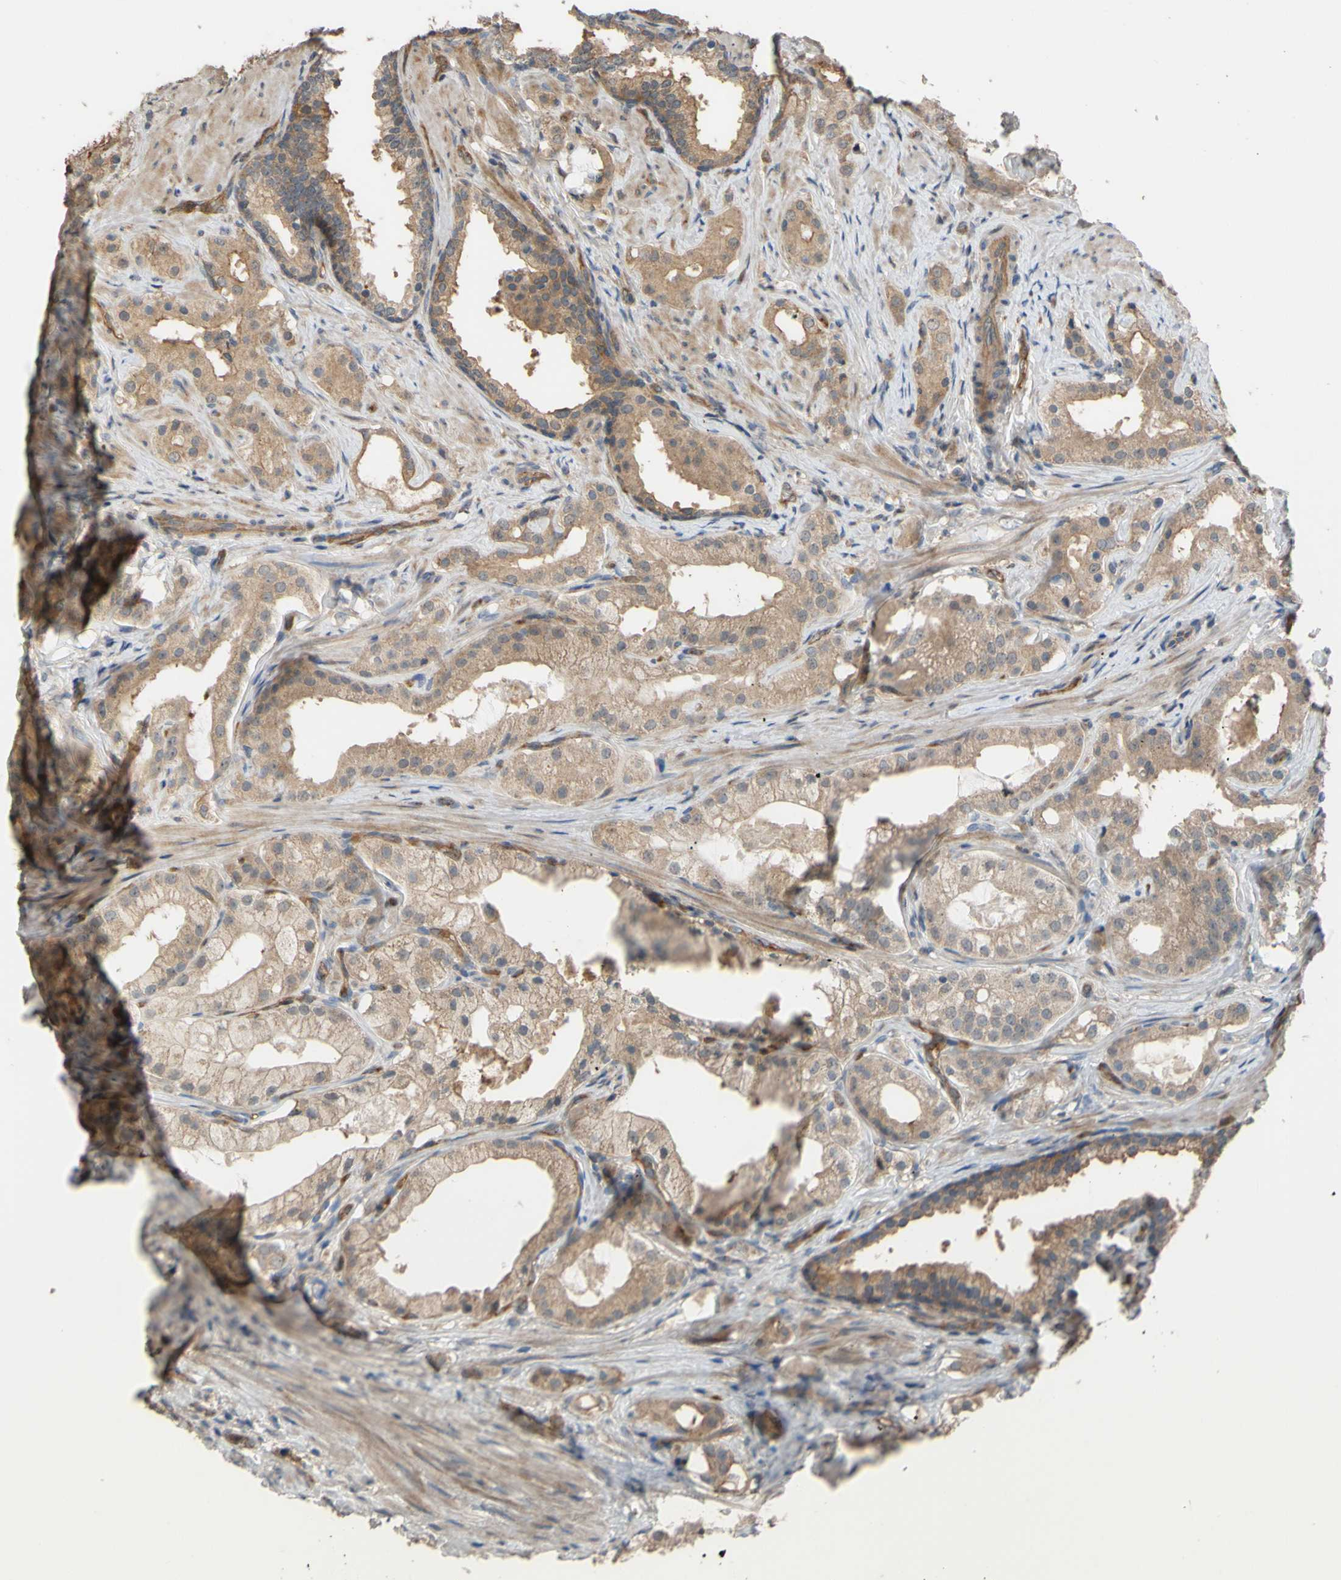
{"staining": {"intensity": "moderate", "quantity": ">75%", "location": "cytoplasmic/membranous"}, "tissue": "prostate cancer", "cell_type": "Tumor cells", "image_type": "cancer", "snomed": [{"axis": "morphology", "description": "Adenocarcinoma, Low grade"}, {"axis": "topography", "description": "Prostate"}], "caption": "This micrograph demonstrates IHC staining of prostate cancer (adenocarcinoma (low-grade)), with medium moderate cytoplasmic/membranous staining in about >75% of tumor cells.", "gene": "SHROOM4", "patient": {"sex": "male", "age": 59}}